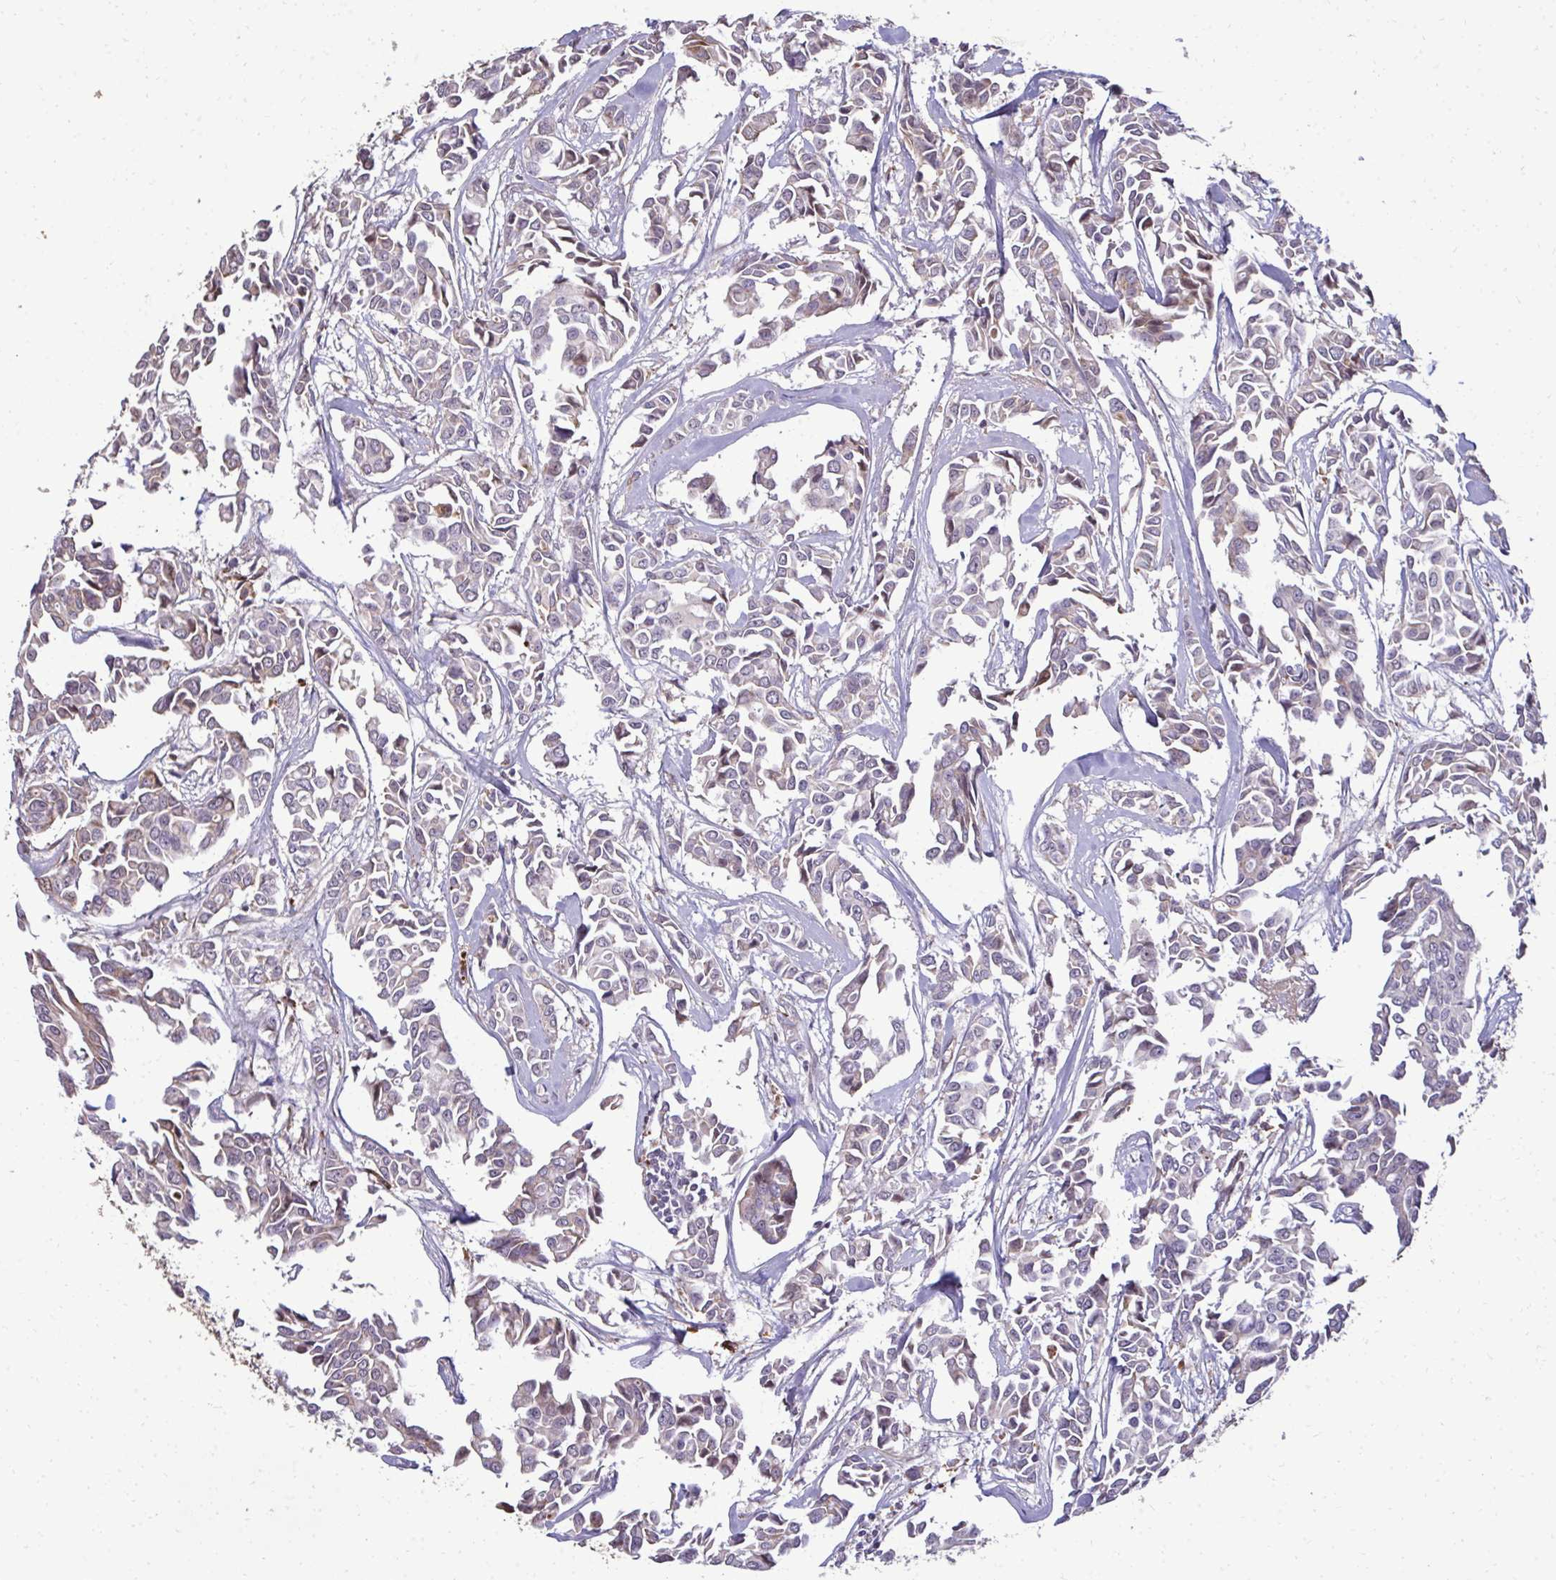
{"staining": {"intensity": "negative", "quantity": "none", "location": "none"}, "tissue": "breast cancer", "cell_type": "Tumor cells", "image_type": "cancer", "snomed": [{"axis": "morphology", "description": "Duct carcinoma"}, {"axis": "topography", "description": "Breast"}], "caption": "Invasive ductal carcinoma (breast) was stained to show a protein in brown. There is no significant staining in tumor cells.", "gene": "FIBCD1", "patient": {"sex": "female", "age": 54}}